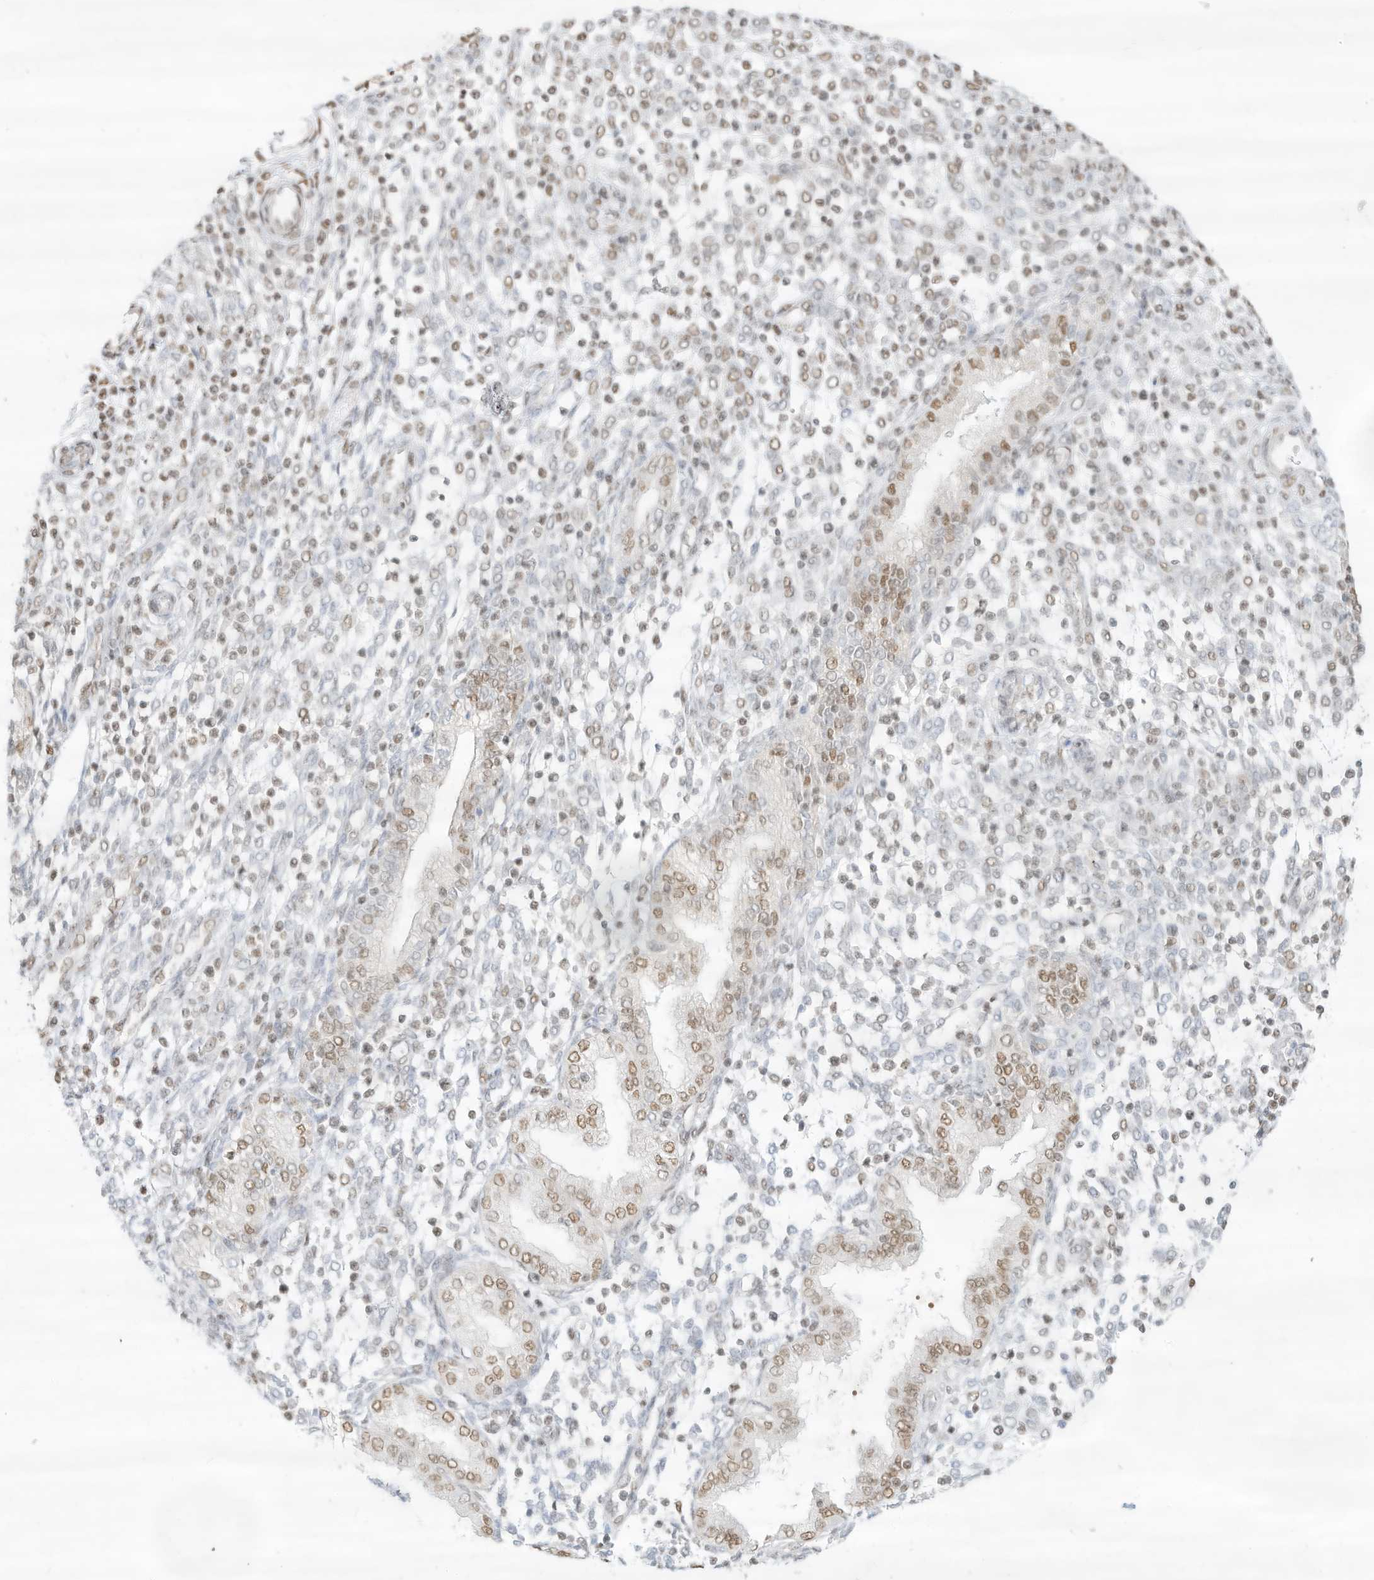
{"staining": {"intensity": "weak", "quantity": "25%-75%", "location": "nuclear"}, "tissue": "endometrium", "cell_type": "Cells in endometrial stroma", "image_type": "normal", "snomed": [{"axis": "morphology", "description": "Normal tissue, NOS"}, {"axis": "topography", "description": "Endometrium"}], "caption": "DAB (3,3'-diaminobenzidine) immunohistochemical staining of benign endometrium exhibits weak nuclear protein positivity in approximately 25%-75% of cells in endometrial stroma.", "gene": "NHSL1", "patient": {"sex": "female", "age": 53}}